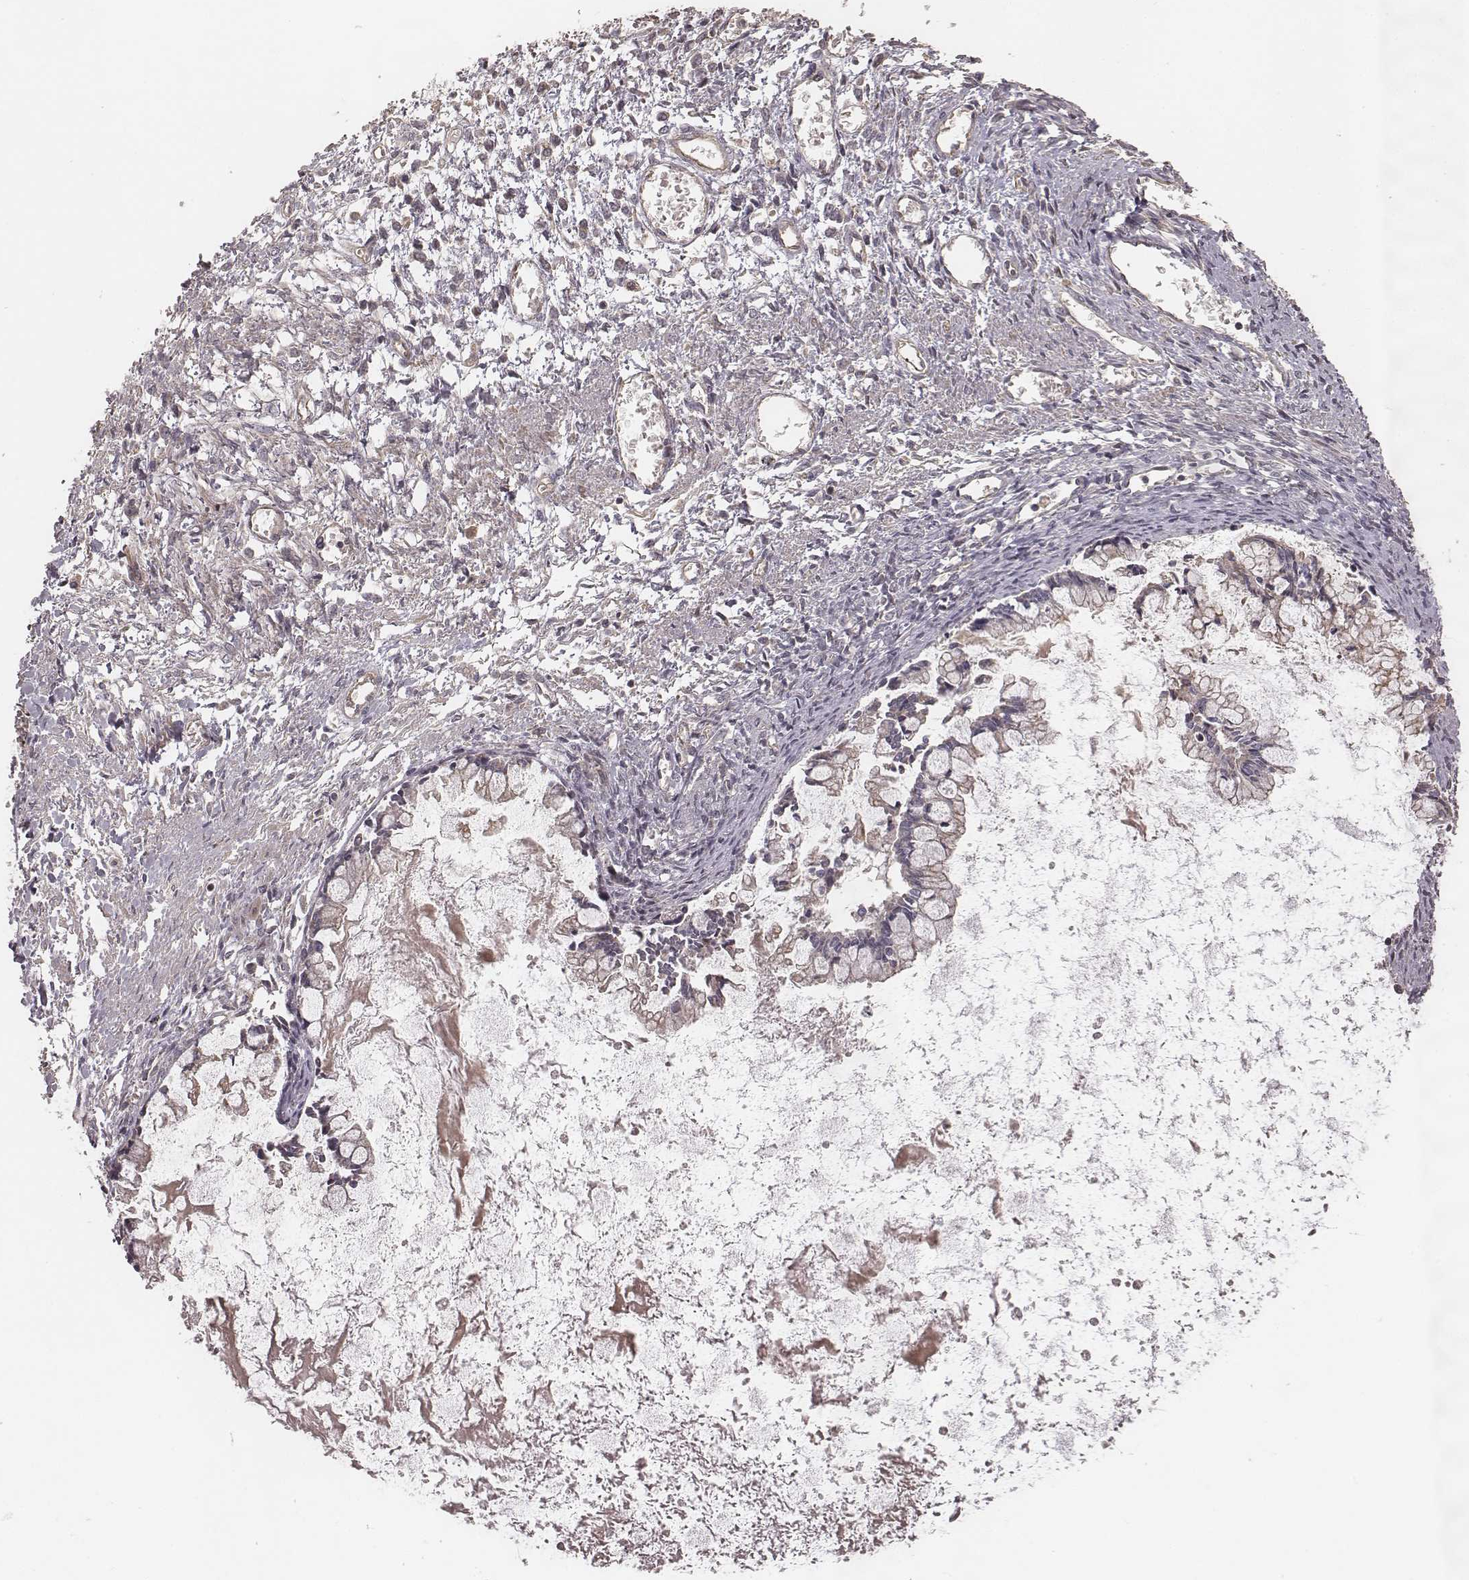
{"staining": {"intensity": "weak", "quantity": ">75%", "location": "cytoplasmic/membranous"}, "tissue": "ovarian cancer", "cell_type": "Tumor cells", "image_type": "cancer", "snomed": [{"axis": "morphology", "description": "Cystadenocarcinoma, mucinous, NOS"}, {"axis": "topography", "description": "Ovary"}], "caption": "About >75% of tumor cells in mucinous cystadenocarcinoma (ovarian) display weak cytoplasmic/membranous protein staining as visualized by brown immunohistochemical staining.", "gene": "OTOGL", "patient": {"sex": "female", "age": 67}}